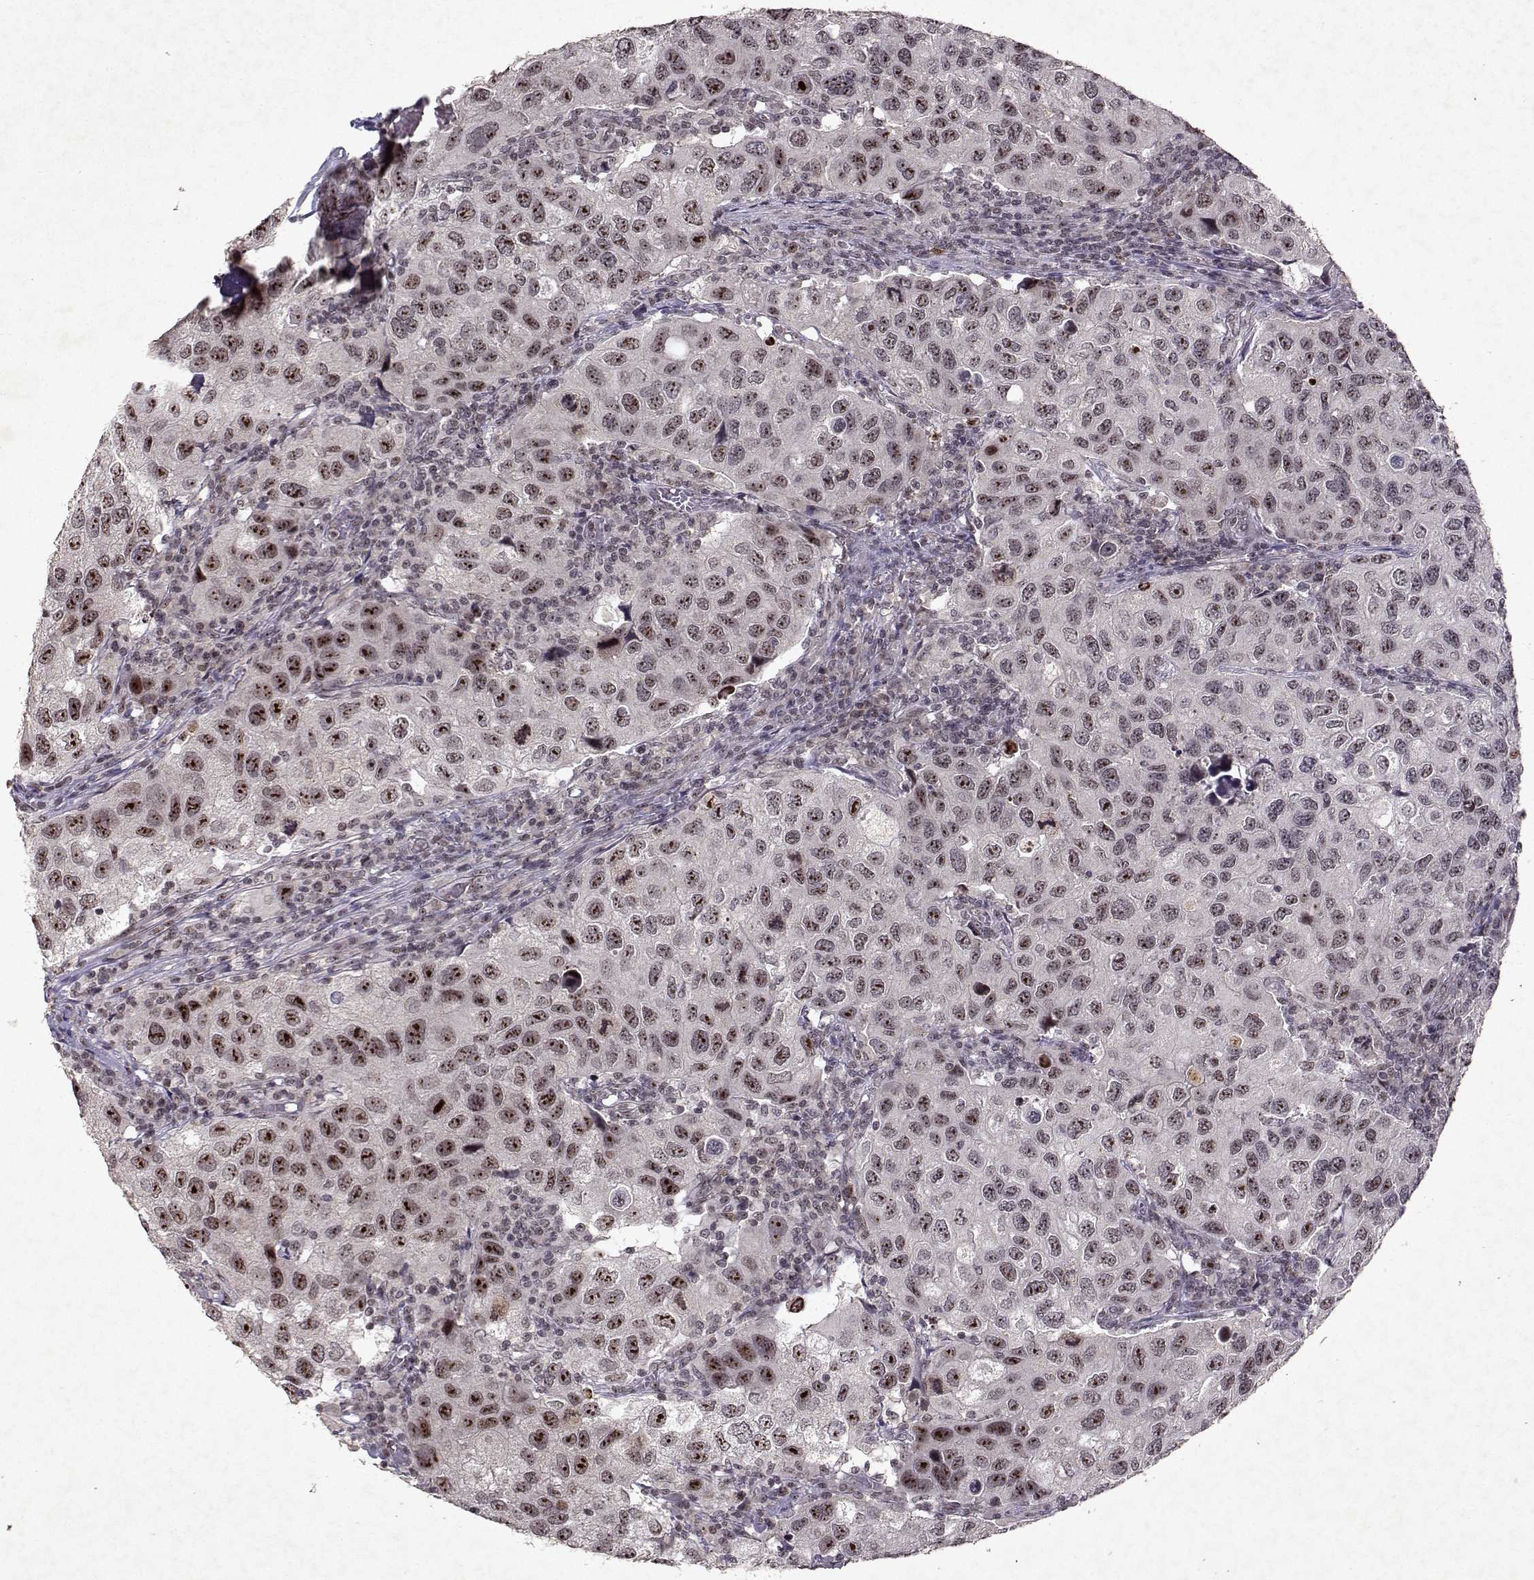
{"staining": {"intensity": "moderate", "quantity": "<25%", "location": "nuclear"}, "tissue": "urothelial cancer", "cell_type": "Tumor cells", "image_type": "cancer", "snomed": [{"axis": "morphology", "description": "Urothelial carcinoma, High grade"}, {"axis": "topography", "description": "Urinary bladder"}], "caption": "Immunohistochemical staining of human urothelial carcinoma (high-grade) reveals moderate nuclear protein positivity in approximately <25% of tumor cells.", "gene": "DDX56", "patient": {"sex": "male", "age": 79}}